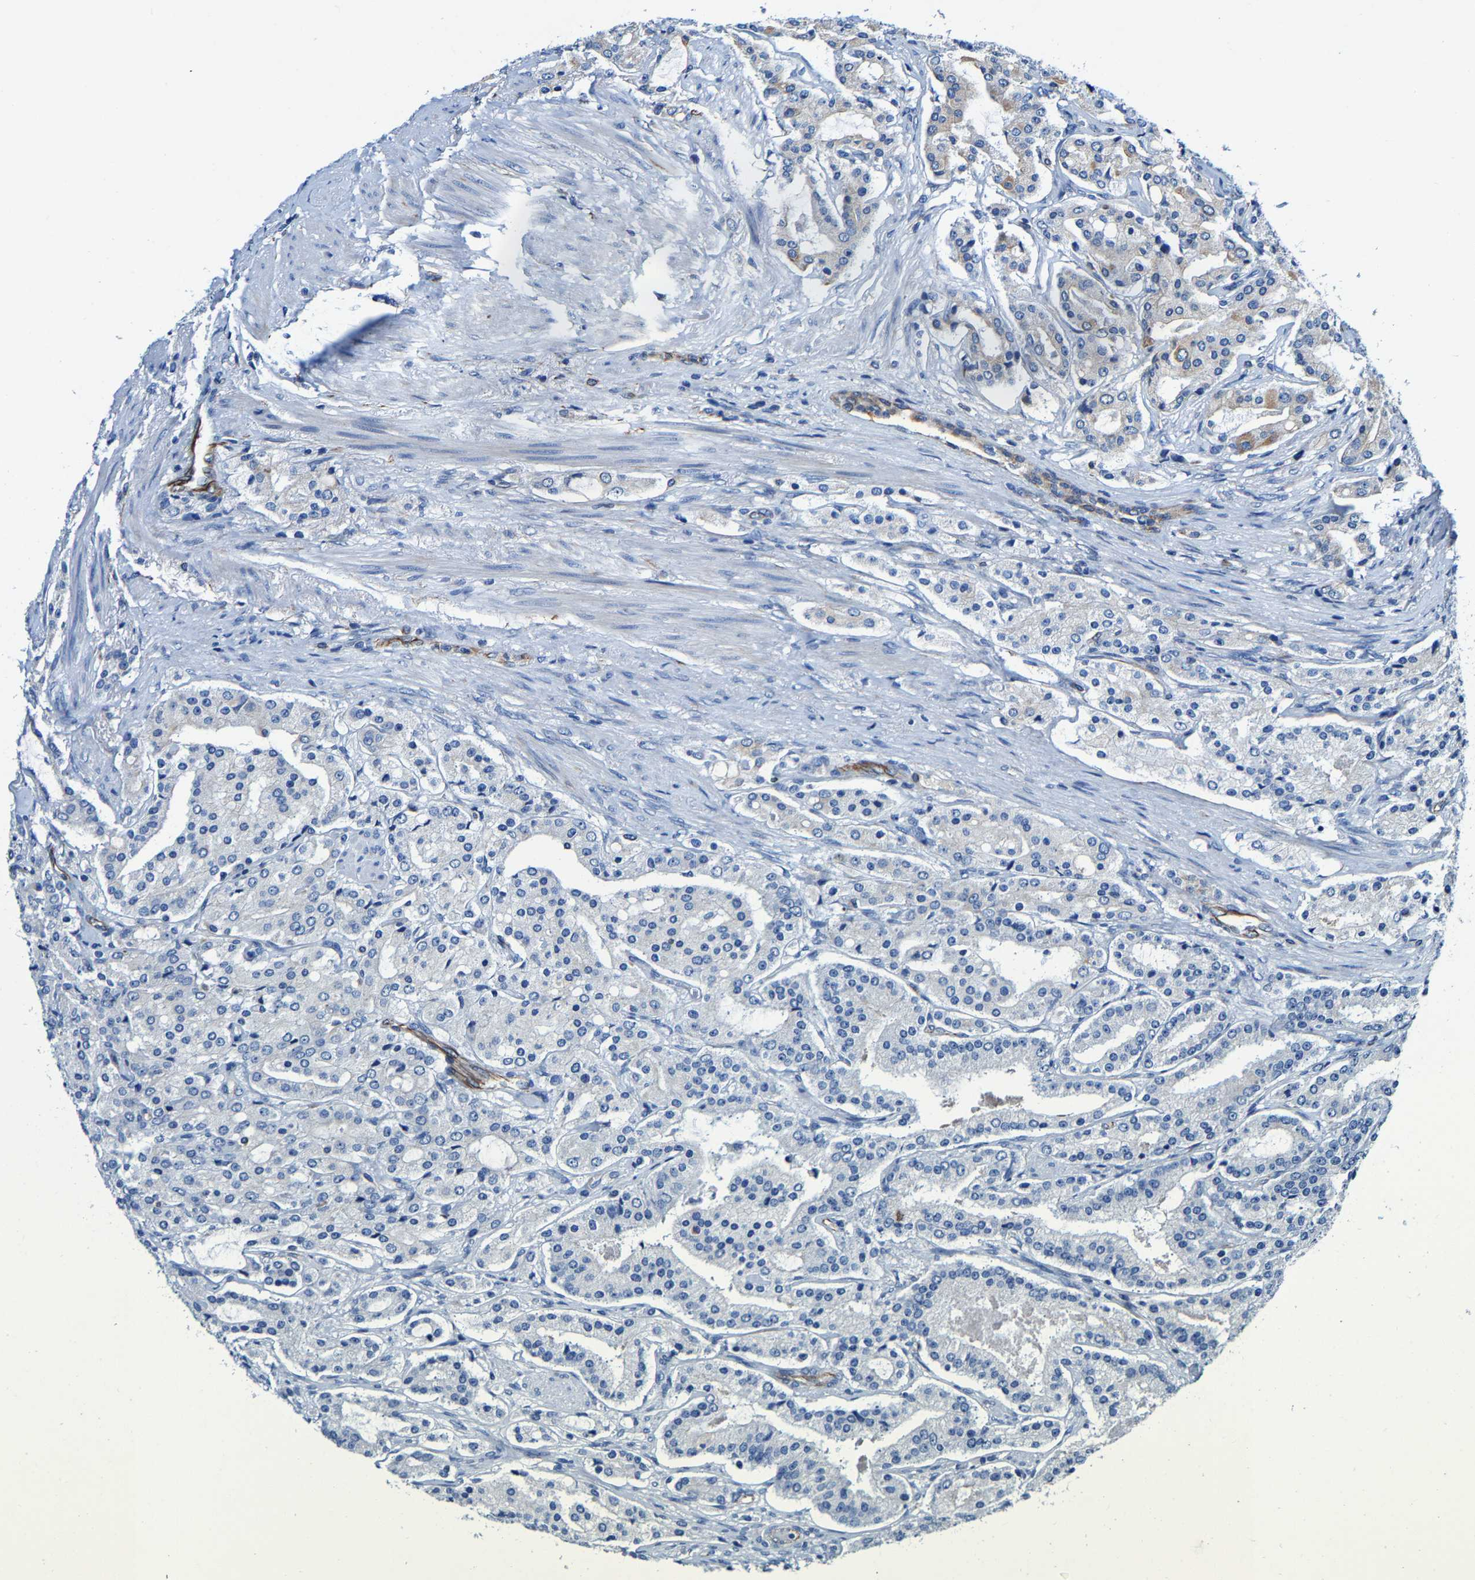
{"staining": {"intensity": "negative", "quantity": "none", "location": "none"}, "tissue": "prostate cancer", "cell_type": "Tumor cells", "image_type": "cancer", "snomed": [{"axis": "morphology", "description": "Adenocarcinoma, Medium grade"}, {"axis": "topography", "description": "Prostate"}], "caption": "Micrograph shows no protein positivity in tumor cells of prostate cancer tissue.", "gene": "MMEL1", "patient": {"sex": "male", "age": 72}}